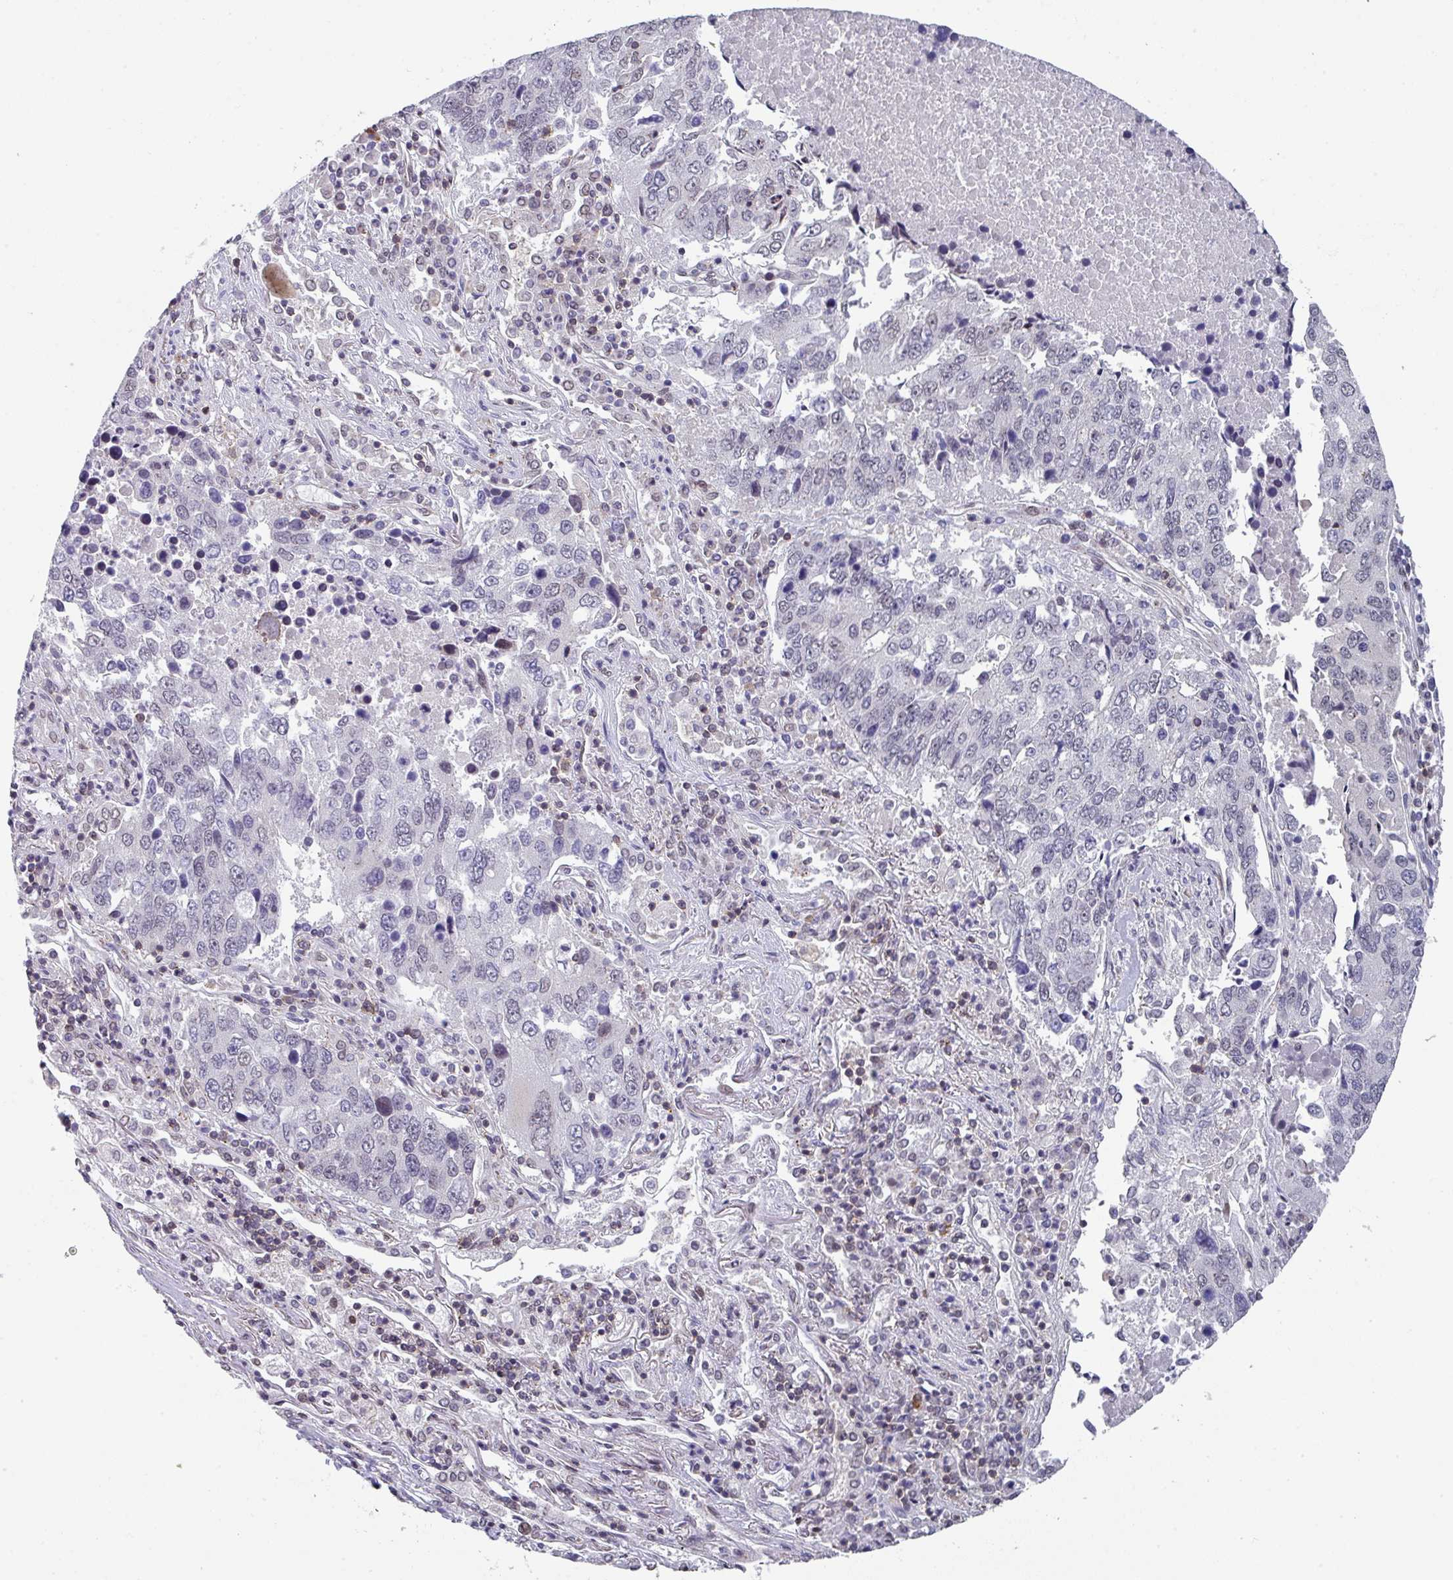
{"staining": {"intensity": "weak", "quantity": "<25%", "location": "nuclear"}, "tissue": "lung cancer", "cell_type": "Tumor cells", "image_type": "cancer", "snomed": [{"axis": "morphology", "description": "Squamous cell carcinoma, NOS"}, {"axis": "topography", "description": "Lung"}], "caption": "Immunohistochemical staining of squamous cell carcinoma (lung) displays no significant expression in tumor cells.", "gene": "RASAL3", "patient": {"sex": "female", "age": 66}}